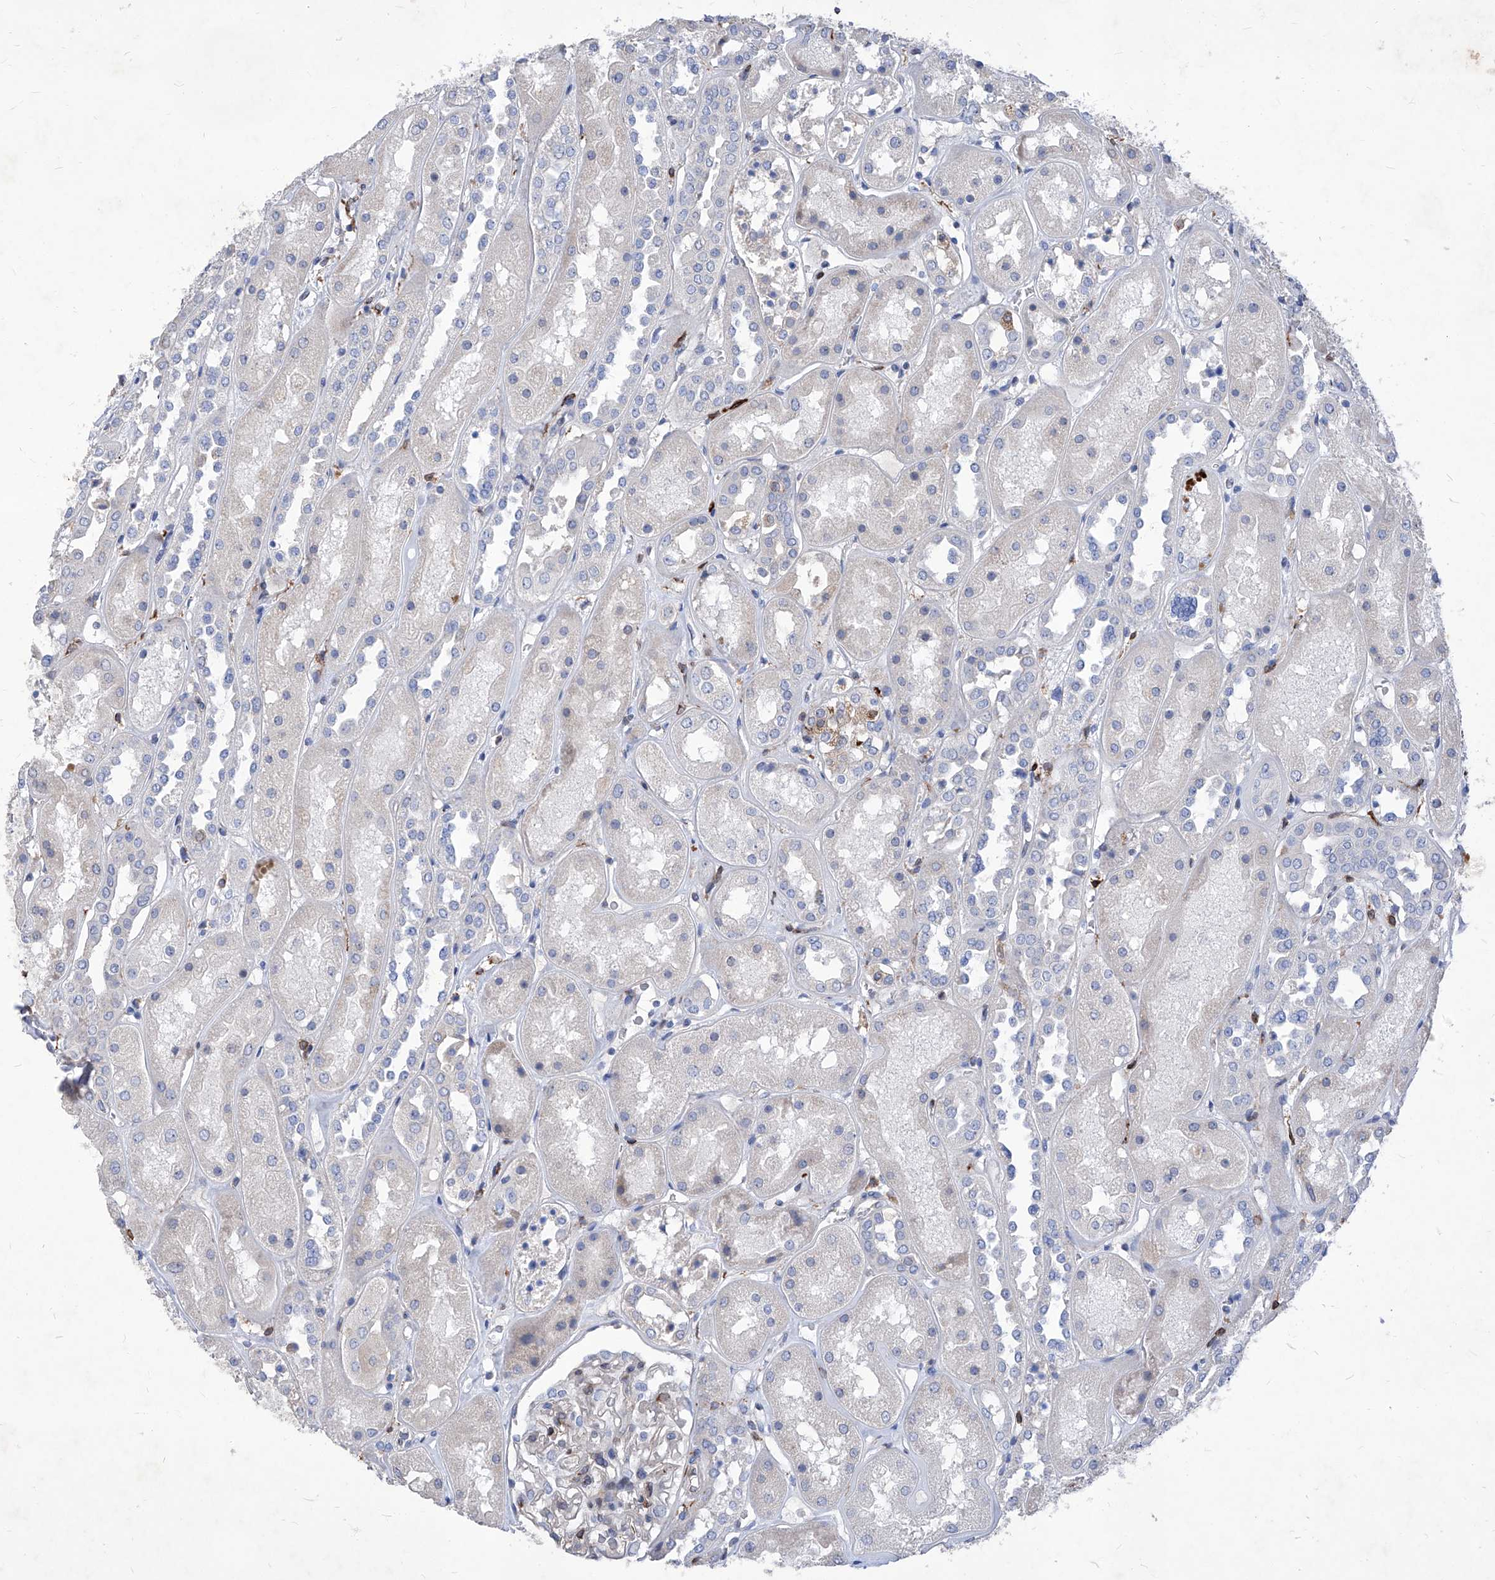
{"staining": {"intensity": "weak", "quantity": "<25%", "location": "cytoplasmic/membranous"}, "tissue": "kidney", "cell_type": "Cells in glomeruli", "image_type": "normal", "snomed": [{"axis": "morphology", "description": "Normal tissue, NOS"}, {"axis": "topography", "description": "Kidney"}], "caption": "There is no significant expression in cells in glomeruli of kidney. (DAB immunohistochemistry visualized using brightfield microscopy, high magnification).", "gene": "UBOX5", "patient": {"sex": "male", "age": 70}}